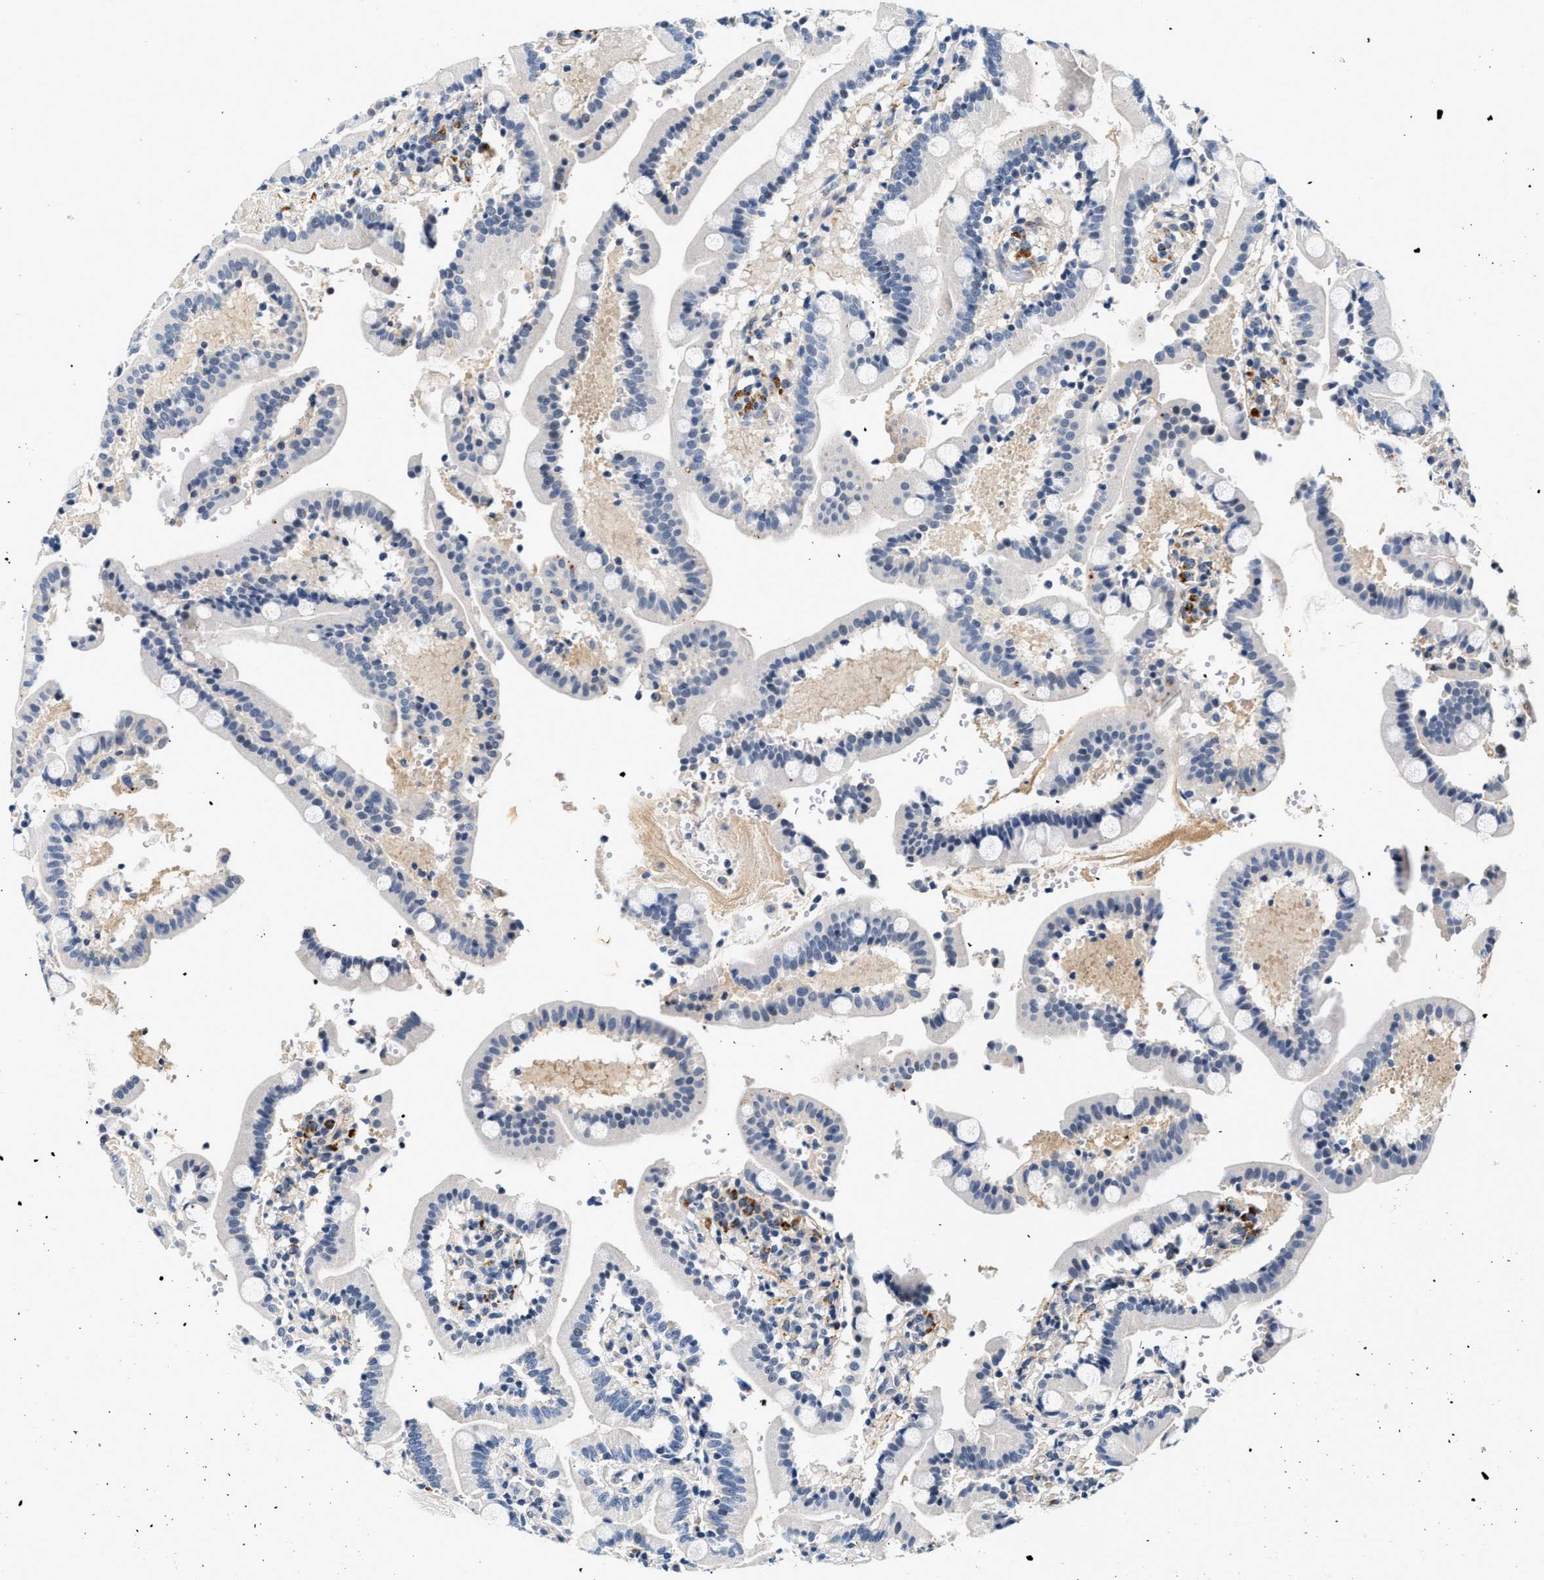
{"staining": {"intensity": "negative", "quantity": "none", "location": "none"}, "tissue": "duodenum", "cell_type": "Glandular cells", "image_type": "normal", "snomed": [{"axis": "morphology", "description": "Normal tissue, NOS"}, {"axis": "topography", "description": "Small intestine, NOS"}], "caption": "The micrograph reveals no significant positivity in glandular cells of duodenum. (DAB IHC visualized using brightfield microscopy, high magnification).", "gene": "MED22", "patient": {"sex": "female", "age": 71}}